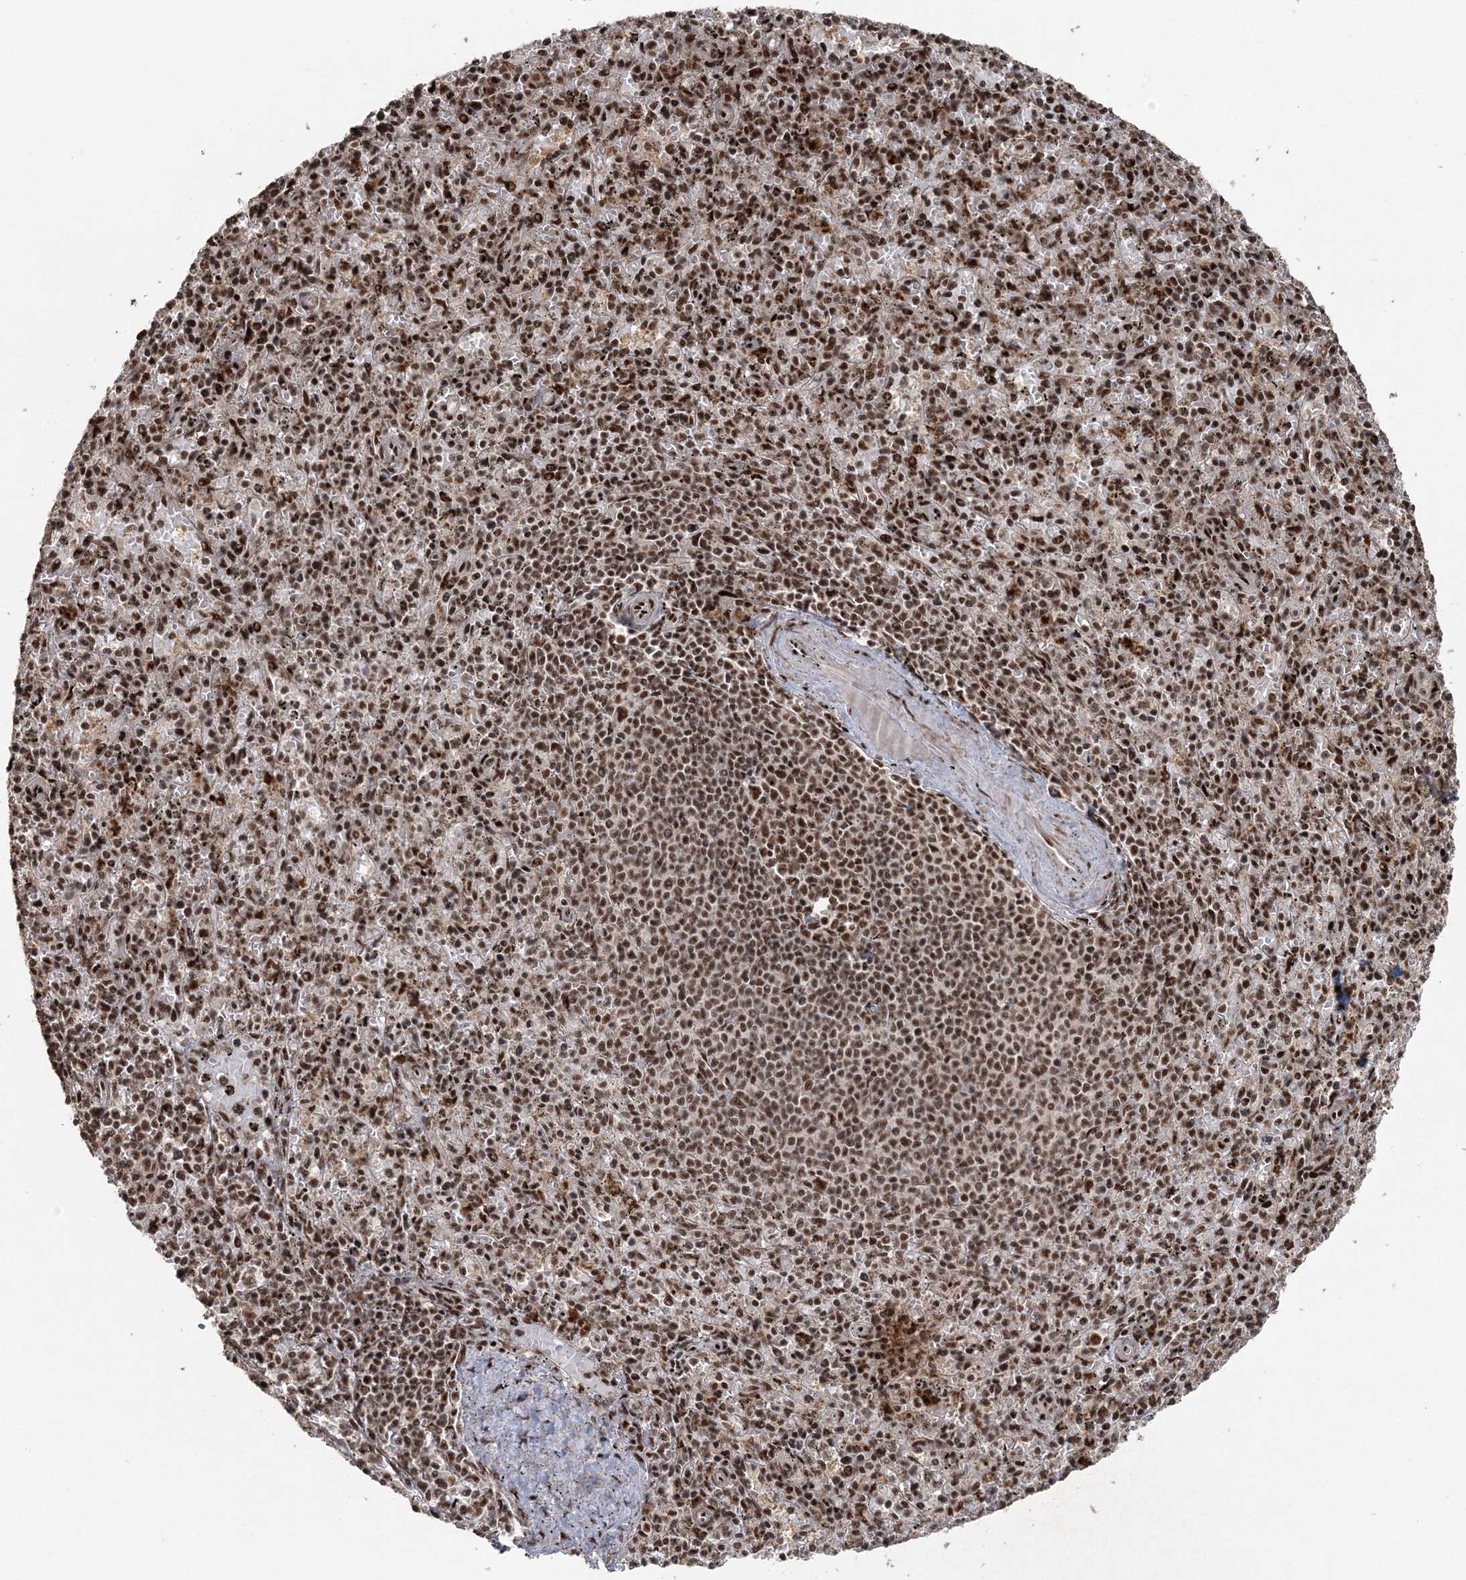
{"staining": {"intensity": "moderate", "quantity": ">75%", "location": "nuclear"}, "tissue": "spleen", "cell_type": "Cells in red pulp", "image_type": "normal", "snomed": [{"axis": "morphology", "description": "Normal tissue, NOS"}, {"axis": "topography", "description": "Spleen"}], "caption": "Brown immunohistochemical staining in benign spleen shows moderate nuclear staining in about >75% of cells in red pulp.", "gene": "EXOSC8", "patient": {"sex": "male", "age": 72}}